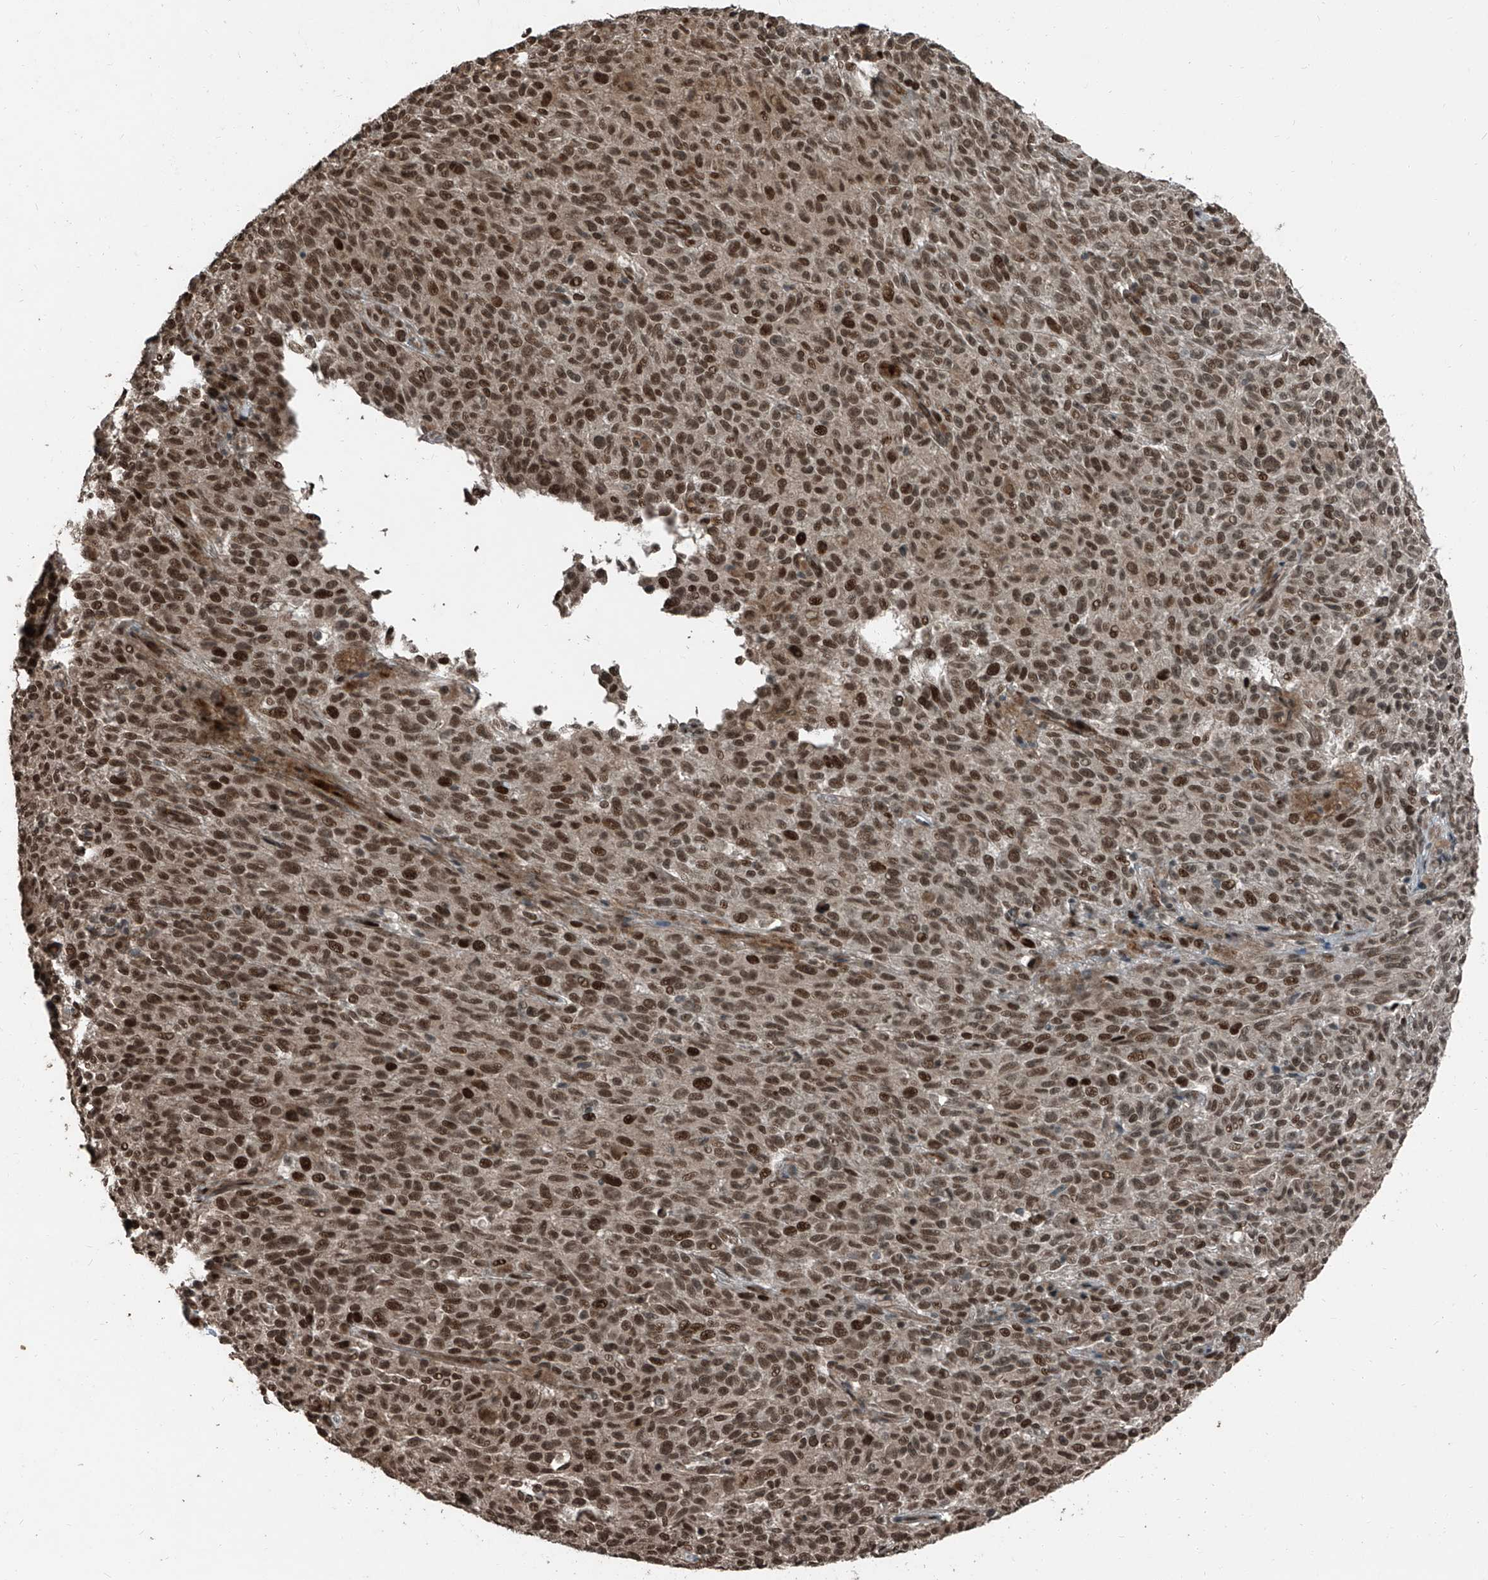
{"staining": {"intensity": "strong", "quantity": ">75%", "location": "nuclear"}, "tissue": "melanoma", "cell_type": "Tumor cells", "image_type": "cancer", "snomed": [{"axis": "morphology", "description": "Malignant melanoma, NOS"}, {"axis": "topography", "description": "Skin"}], "caption": "Protein positivity by immunohistochemistry reveals strong nuclear expression in approximately >75% of tumor cells in melanoma.", "gene": "ZNF570", "patient": {"sex": "female", "age": 82}}